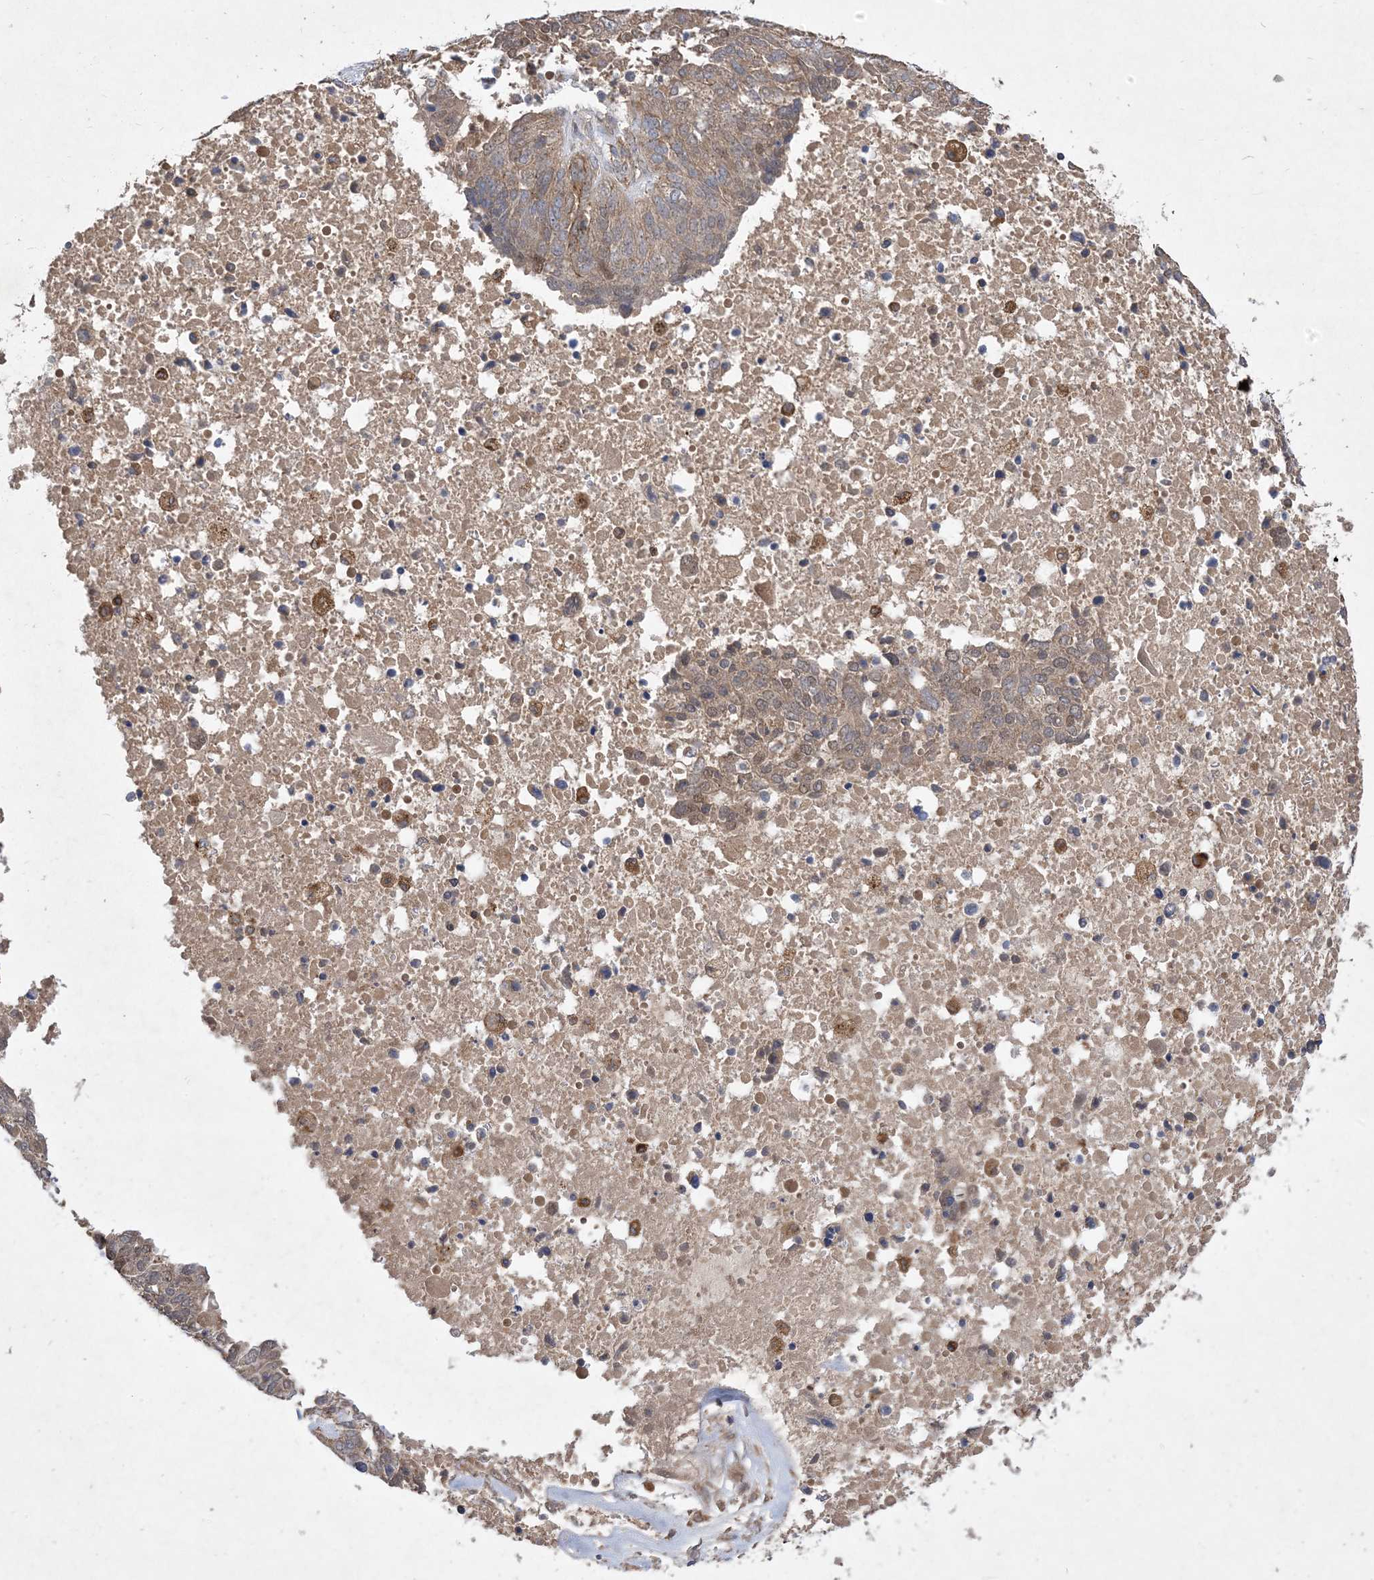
{"staining": {"intensity": "moderate", "quantity": ">75%", "location": "cytoplasmic/membranous"}, "tissue": "ovarian cancer", "cell_type": "Tumor cells", "image_type": "cancer", "snomed": [{"axis": "morphology", "description": "Cystadenocarcinoma, serous, NOS"}, {"axis": "topography", "description": "Ovary"}], "caption": "The histopathology image shows immunohistochemical staining of serous cystadenocarcinoma (ovarian). There is moderate cytoplasmic/membranous expression is appreciated in approximately >75% of tumor cells.", "gene": "MASP2", "patient": {"sex": "female", "age": 44}}